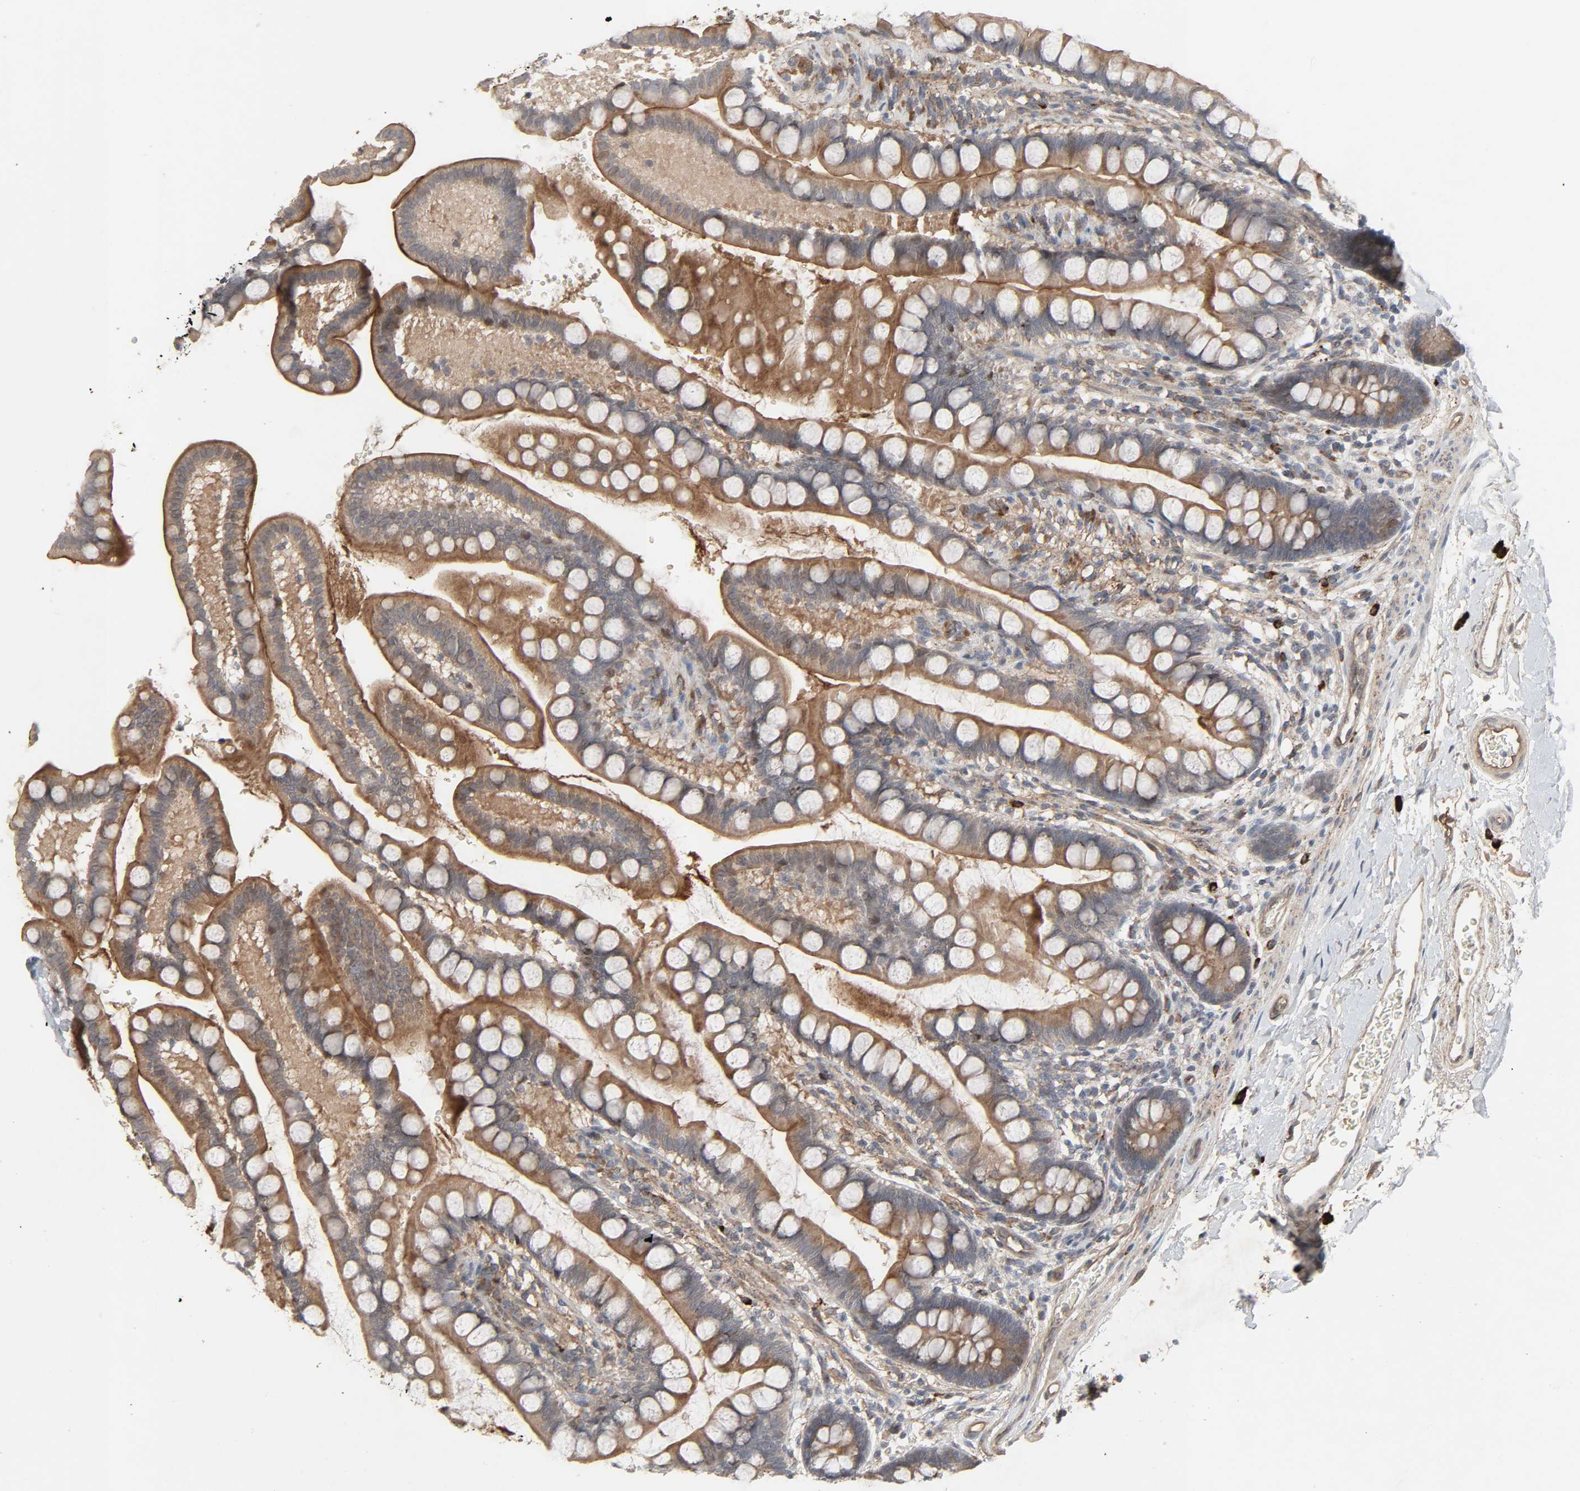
{"staining": {"intensity": "moderate", "quantity": ">75%", "location": "cytoplasmic/membranous"}, "tissue": "small intestine", "cell_type": "Glandular cells", "image_type": "normal", "snomed": [{"axis": "morphology", "description": "Normal tissue, NOS"}, {"axis": "topography", "description": "Small intestine"}], "caption": "Approximately >75% of glandular cells in normal small intestine show moderate cytoplasmic/membranous protein expression as visualized by brown immunohistochemical staining.", "gene": "ADCY4", "patient": {"sex": "female", "age": 58}}